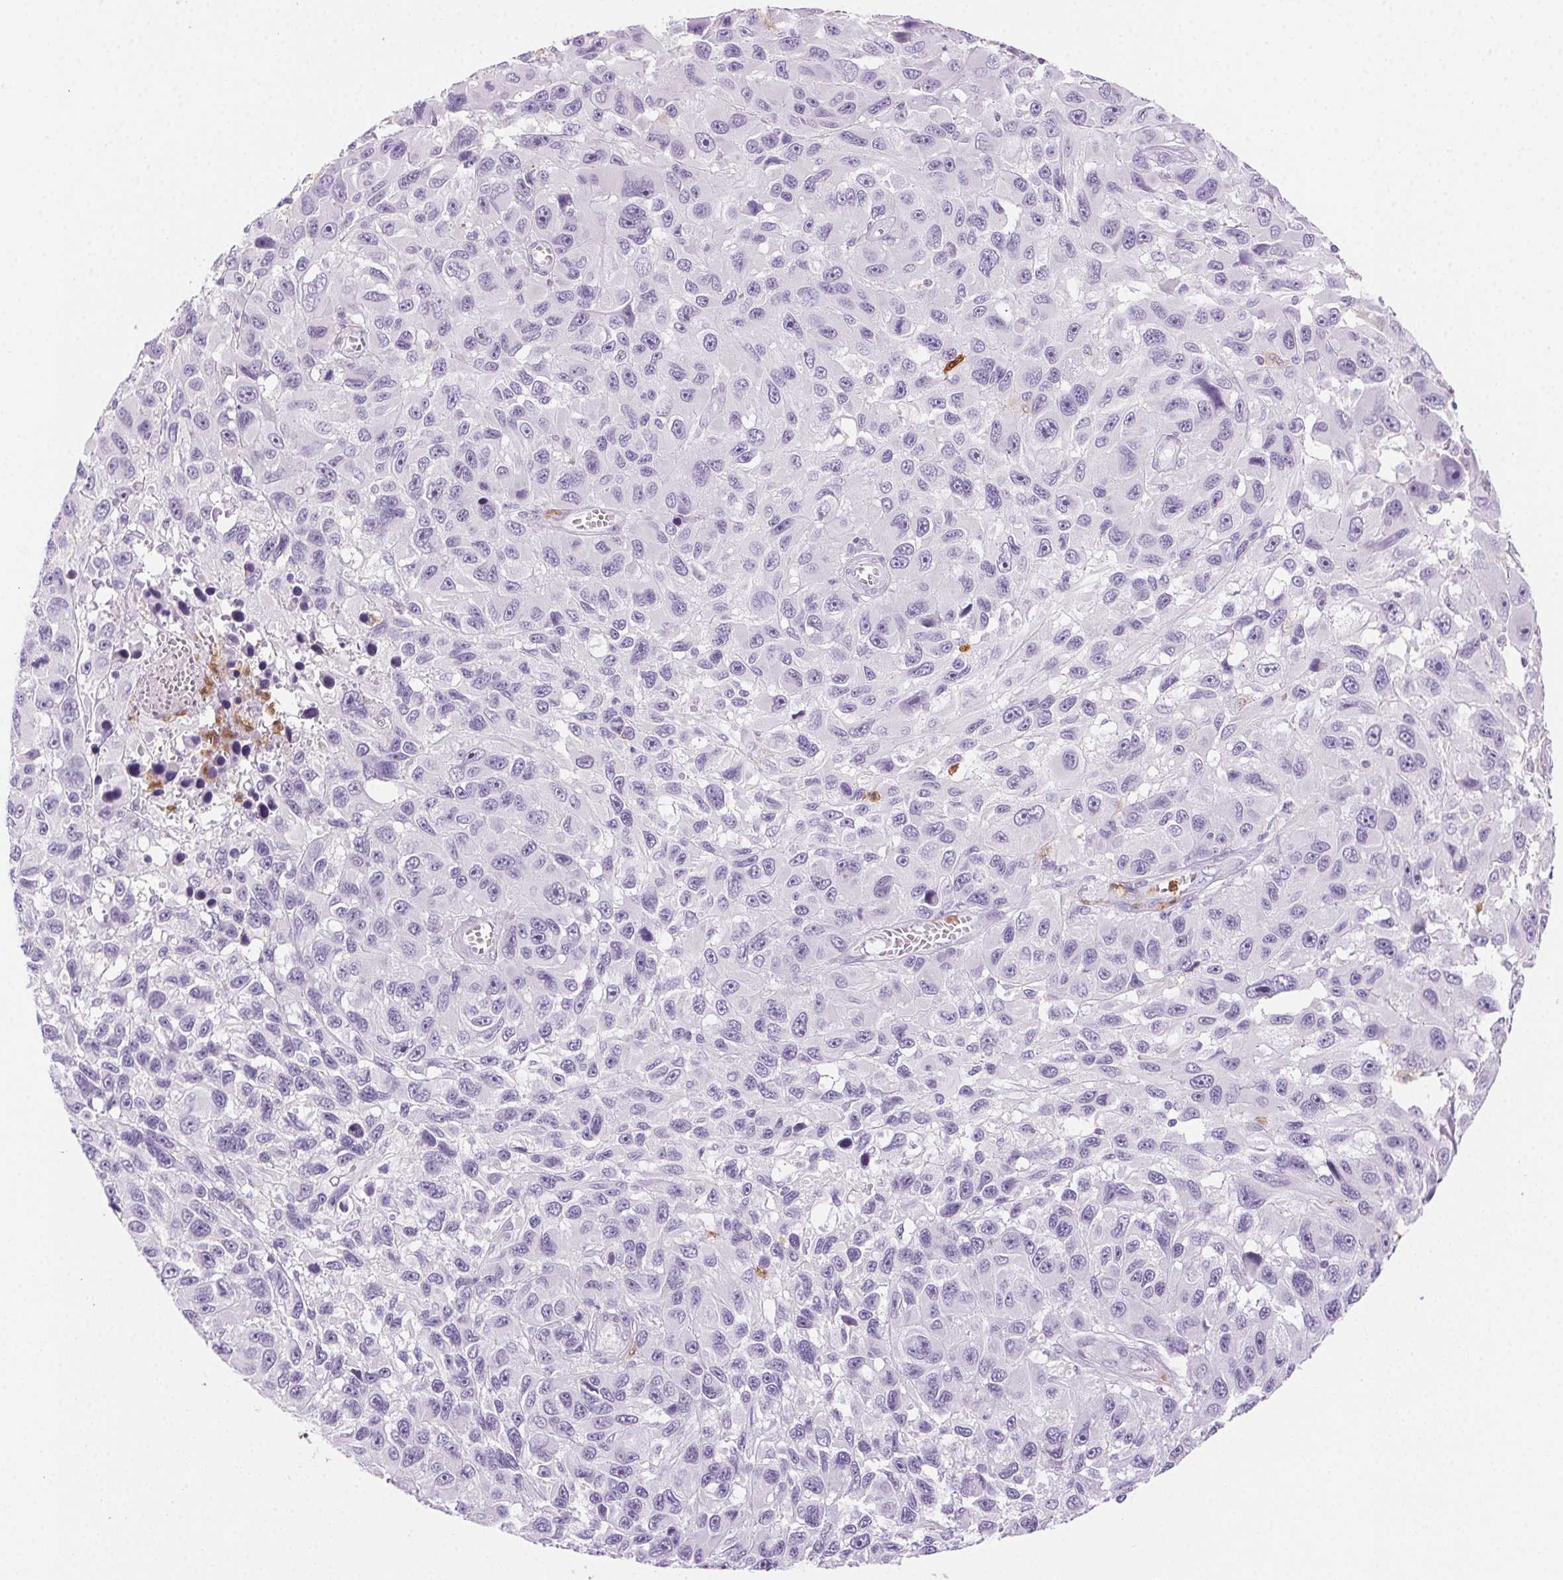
{"staining": {"intensity": "negative", "quantity": "none", "location": "none"}, "tissue": "melanoma", "cell_type": "Tumor cells", "image_type": "cancer", "snomed": [{"axis": "morphology", "description": "Malignant melanoma, NOS"}, {"axis": "topography", "description": "Skin"}], "caption": "The image shows no significant expression in tumor cells of melanoma.", "gene": "TMEM45A", "patient": {"sex": "male", "age": 53}}